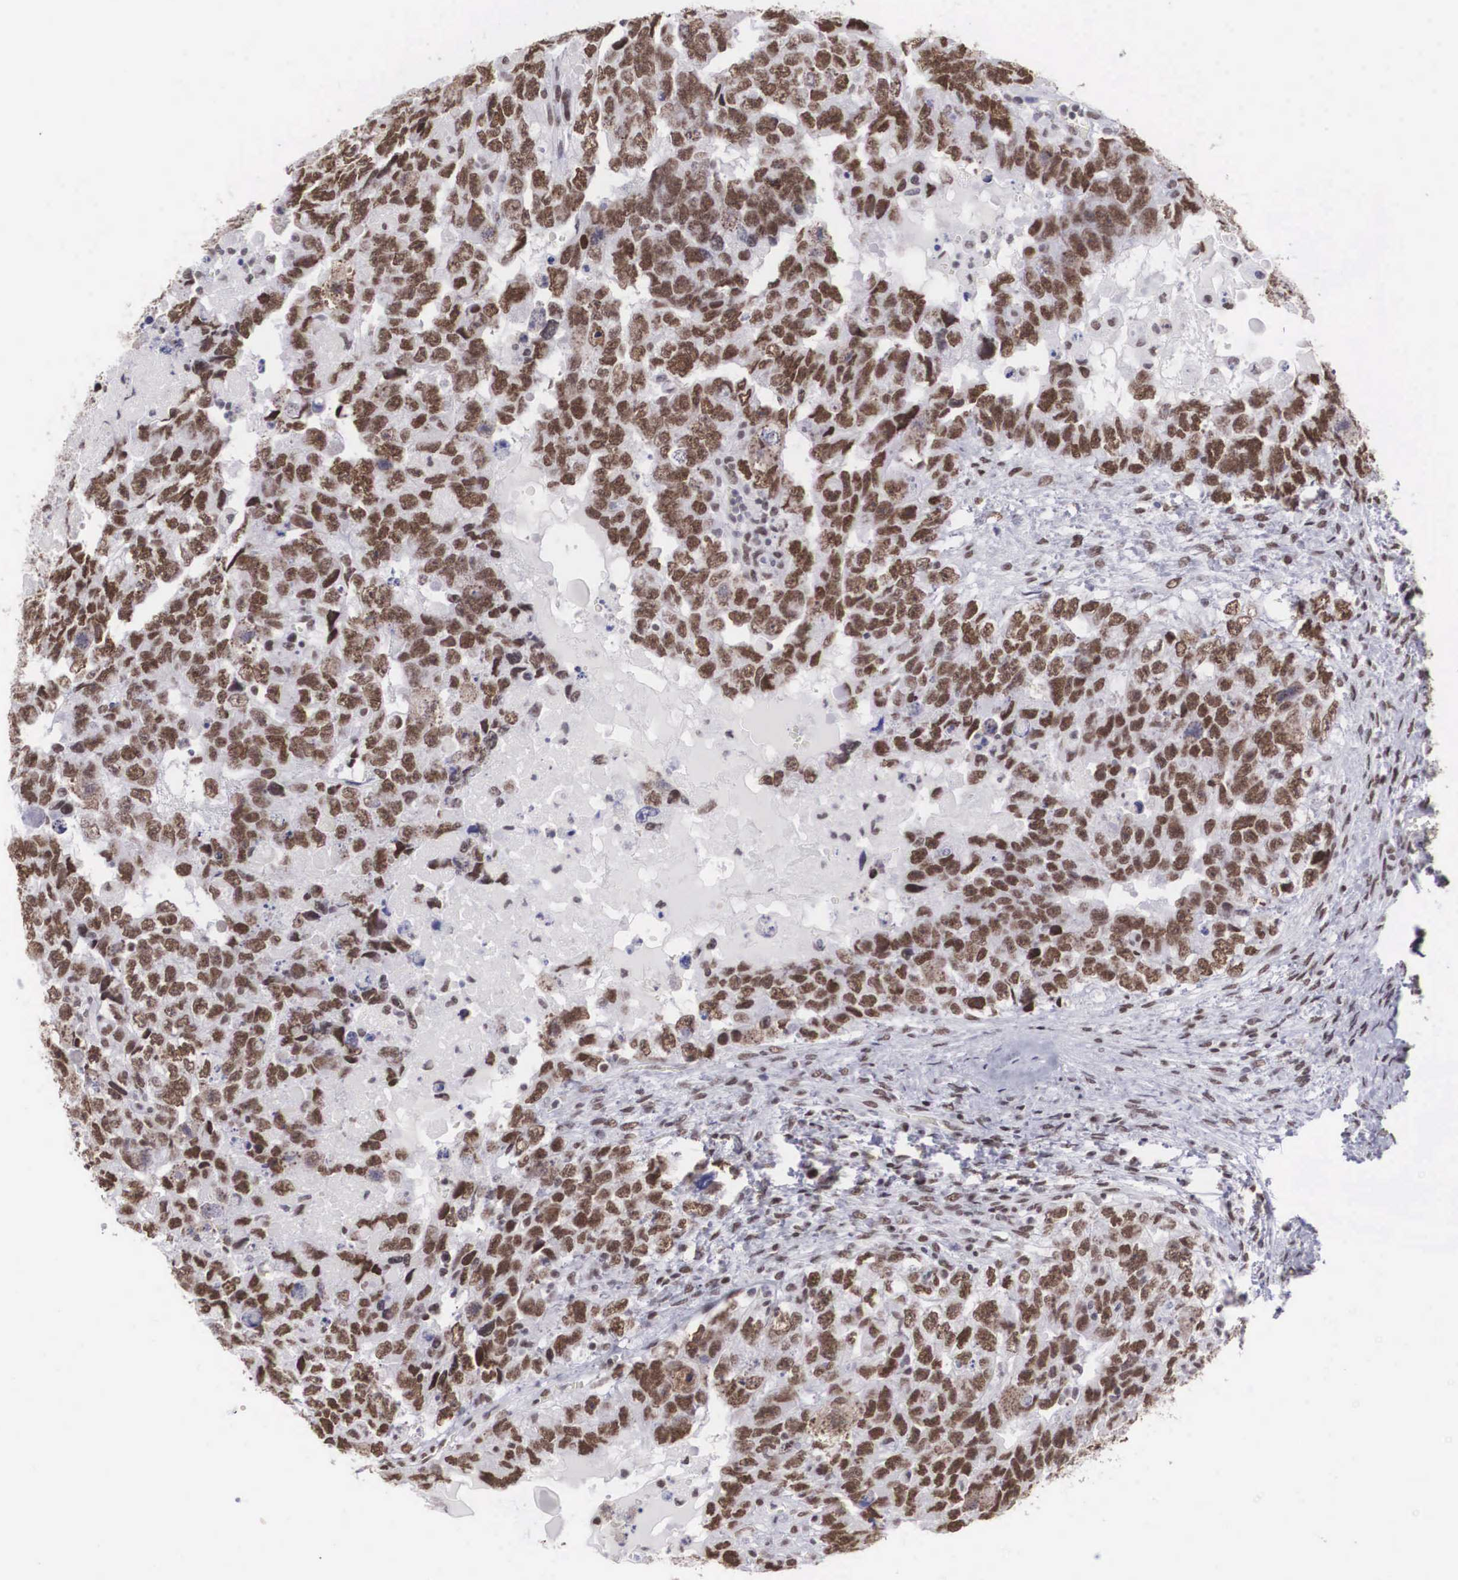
{"staining": {"intensity": "strong", "quantity": ">75%", "location": "nuclear"}, "tissue": "testis cancer", "cell_type": "Tumor cells", "image_type": "cancer", "snomed": [{"axis": "morphology", "description": "Carcinoma, Embryonal, NOS"}, {"axis": "topography", "description": "Testis"}], "caption": "Brown immunohistochemical staining in human testis embryonal carcinoma displays strong nuclear expression in approximately >75% of tumor cells.", "gene": "CSTF2", "patient": {"sex": "male", "age": 36}}